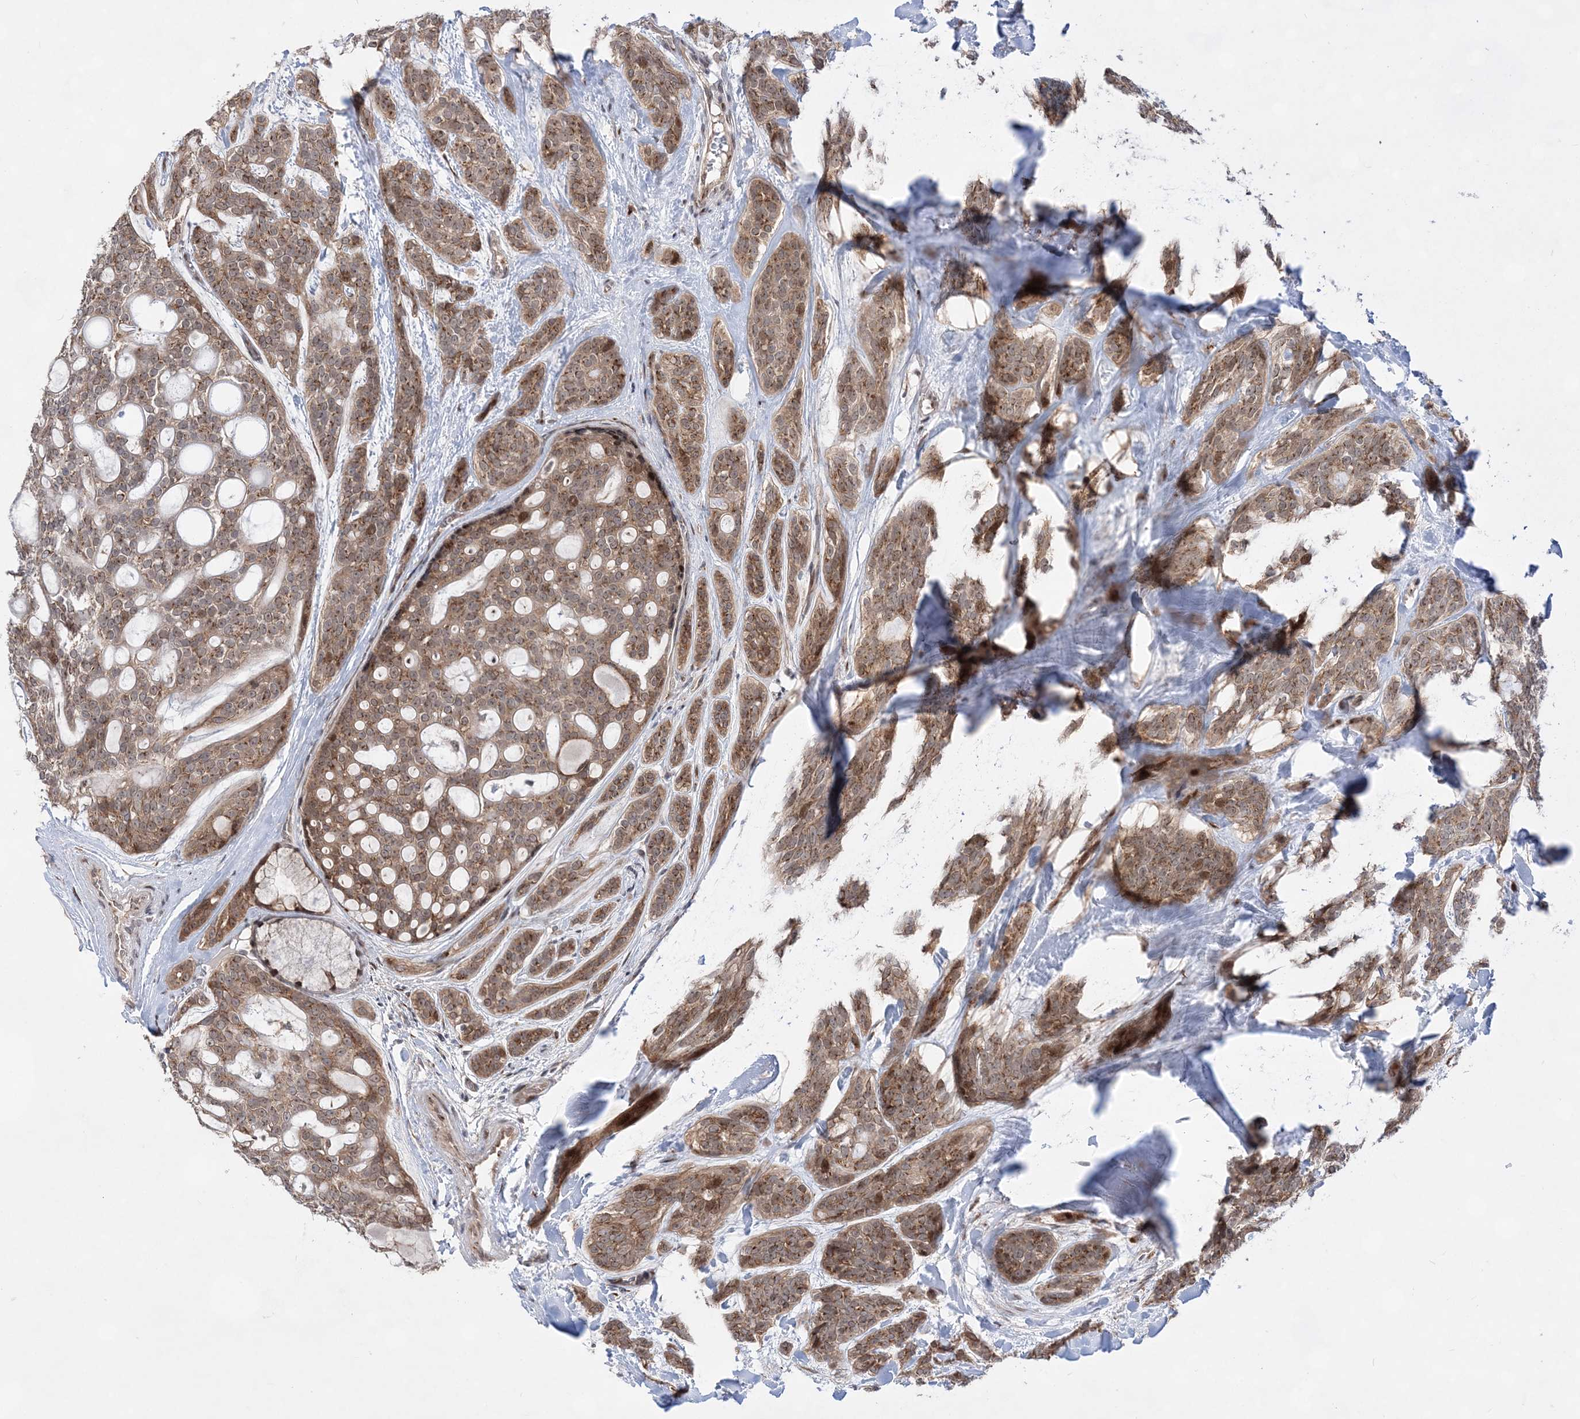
{"staining": {"intensity": "moderate", "quantity": ">75%", "location": "cytoplasmic/membranous"}, "tissue": "head and neck cancer", "cell_type": "Tumor cells", "image_type": "cancer", "snomed": [{"axis": "morphology", "description": "Adenocarcinoma, NOS"}, {"axis": "topography", "description": "Head-Neck"}], "caption": "Human head and neck cancer (adenocarcinoma) stained with a brown dye reveals moderate cytoplasmic/membranous positive positivity in approximately >75% of tumor cells.", "gene": "ANAPC15", "patient": {"sex": "male", "age": 66}}